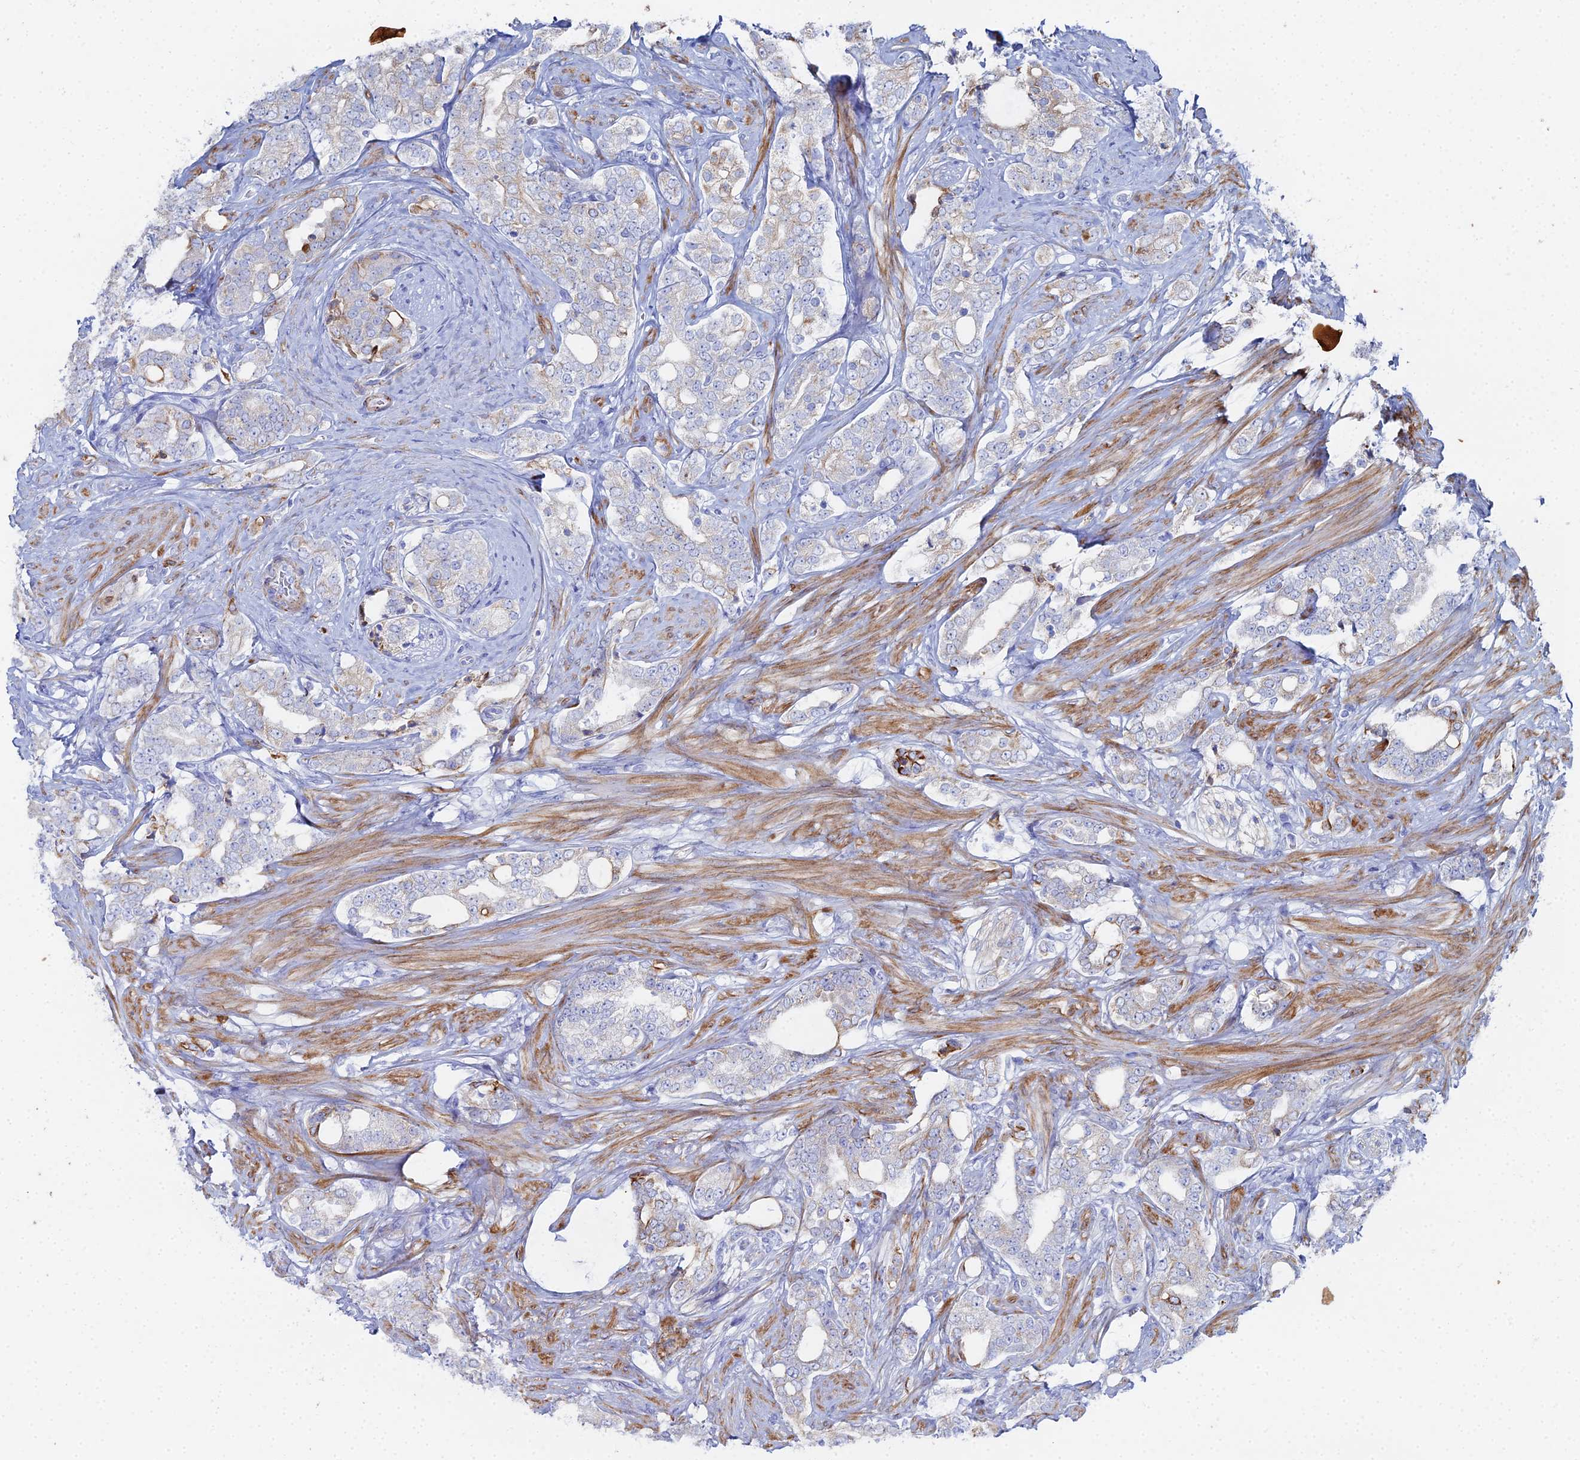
{"staining": {"intensity": "negative", "quantity": "none", "location": "none"}, "tissue": "prostate cancer", "cell_type": "Tumor cells", "image_type": "cancer", "snomed": [{"axis": "morphology", "description": "Adenocarcinoma, High grade"}, {"axis": "topography", "description": "Prostate"}], "caption": "The micrograph displays no significant expression in tumor cells of prostate adenocarcinoma (high-grade).", "gene": "DHX34", "patient": {"sex": "male", "age": 64}}